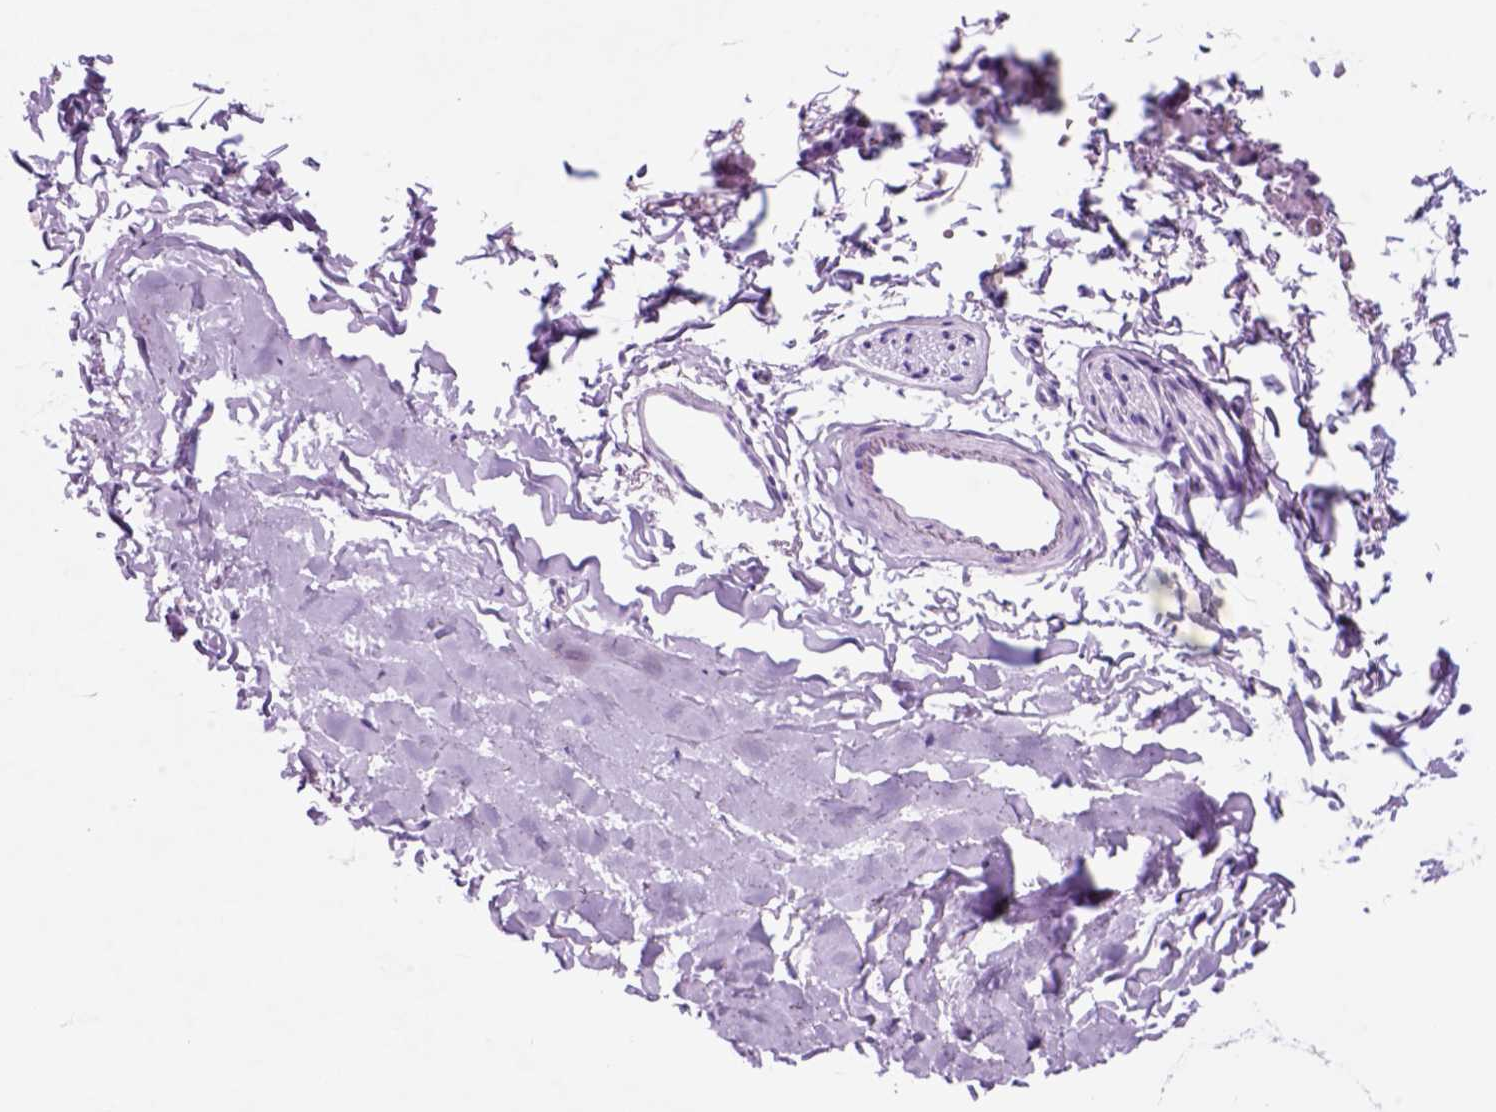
{"staining": {"intensity": "negative", "quantity": "none", "location": "none"}, "tissue": "adipose tissue", "cell_type": "Adipocytes", "image_type": "normal", "snomed": [{"axis": "morphology", "description": "Normal tissue, NOS"}, {"axis": "topography", "description": "Cartilage tissue"}, {"axis": "topography", "description": "Bronchus"}], "caption": "Immunohistochemistry (IHC) photomicrograph of normal adipose tissue: adipose tissue stained with DAB (3,3'-diaminobenzidine) displays no significant protein staining in adipocytes.", "gene": "HHIPL2", "patient": {"sex": "female", "age": 79}}